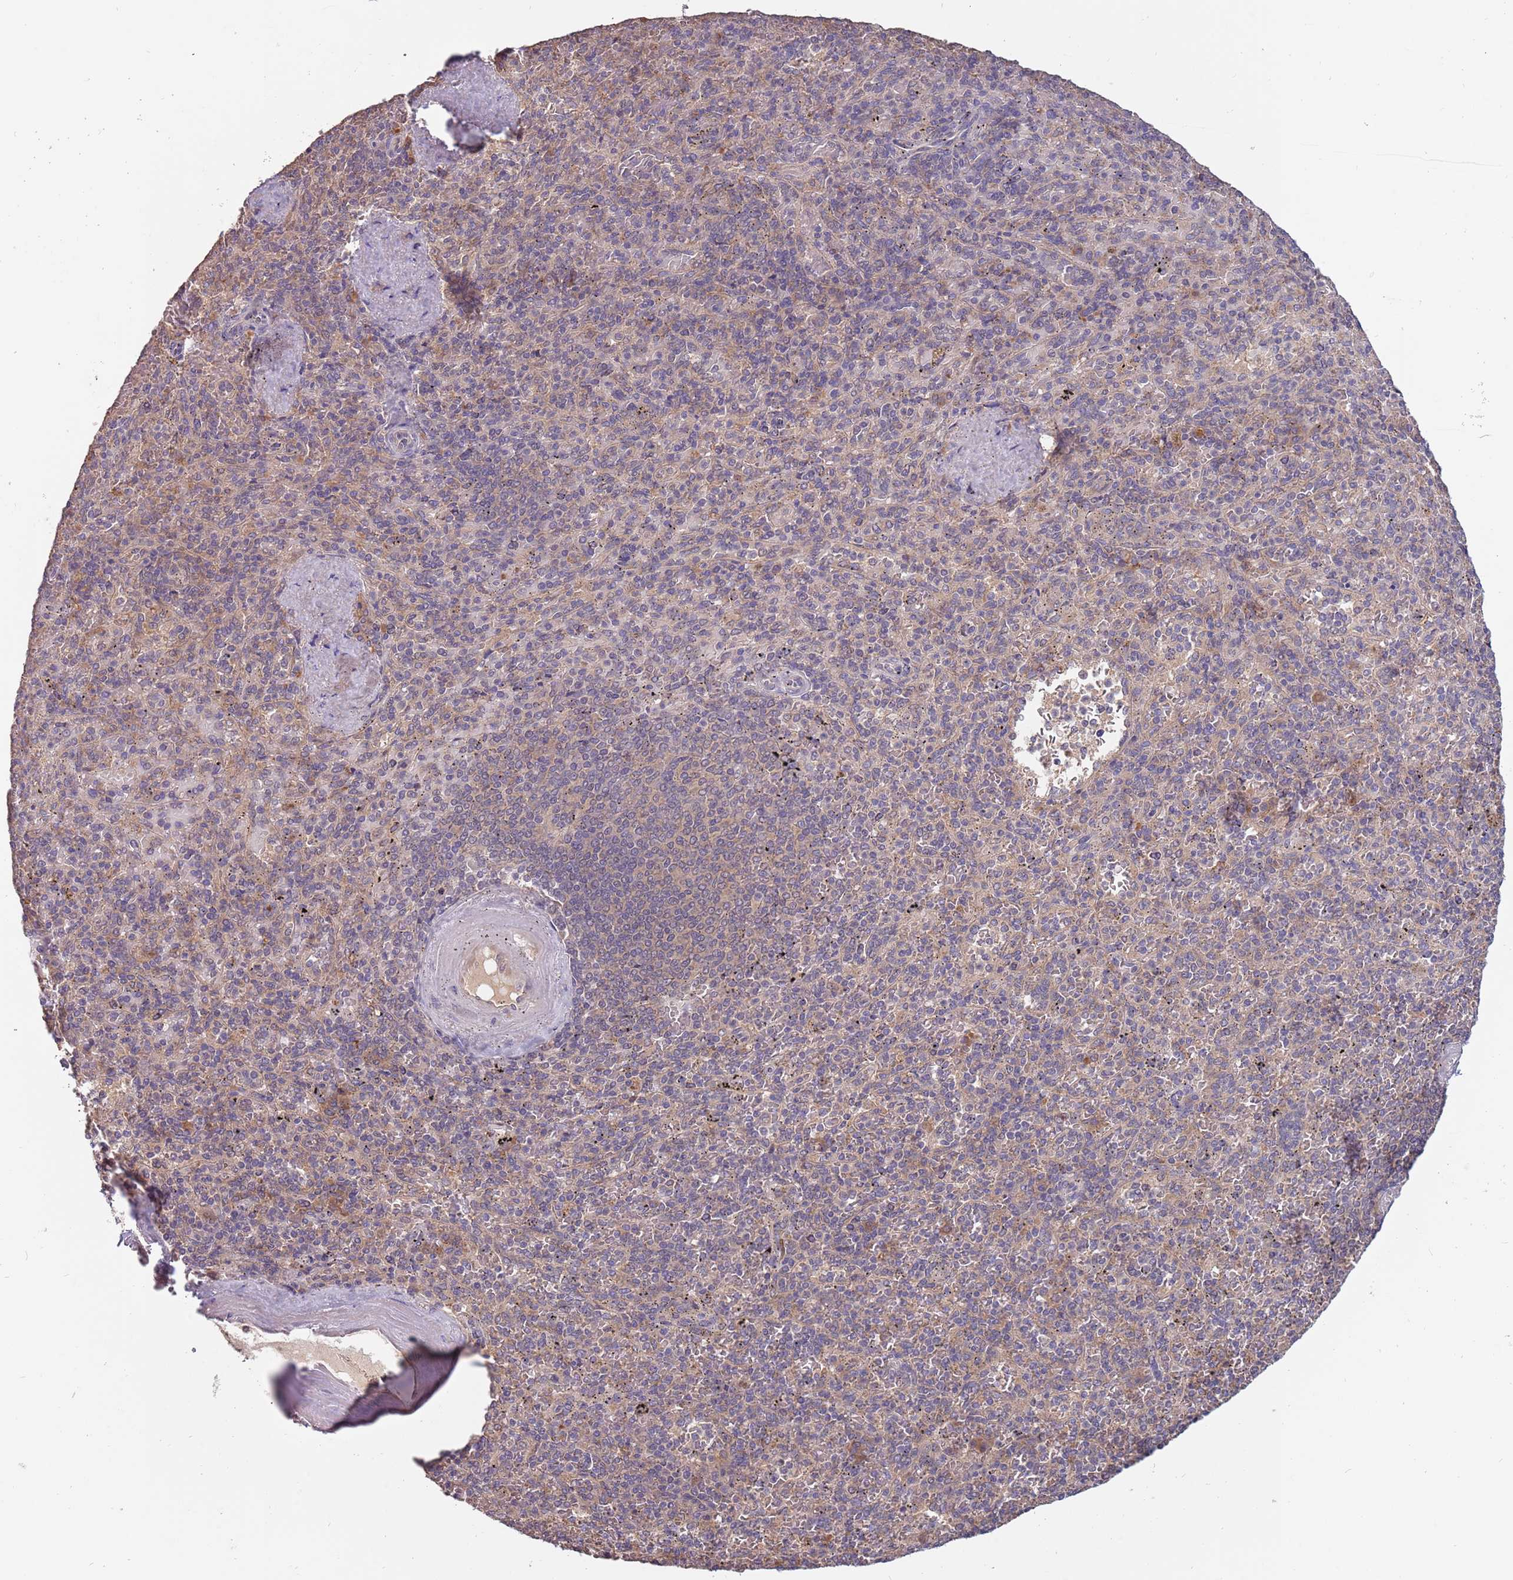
{"staining": {"intensity": "negative", "quantity": "none", "location": "none"}, "tissue": "spleen", "cell_type": "Cells in red pulp", "image_type": "normal", "snomed": [{"axis": "morphology", "description": "Normal tissue, NOS"}, {"axis": "topography", "description": "Spleen"}], "caption": "IHC histopathology image of normal spleen: human spleen stained with DAB (3,3'-diaminobenzidine) displays no significant protein expression in cells in red pulp.", "gene": "USP32", "patient": {"sex": "male", "age": 82}}